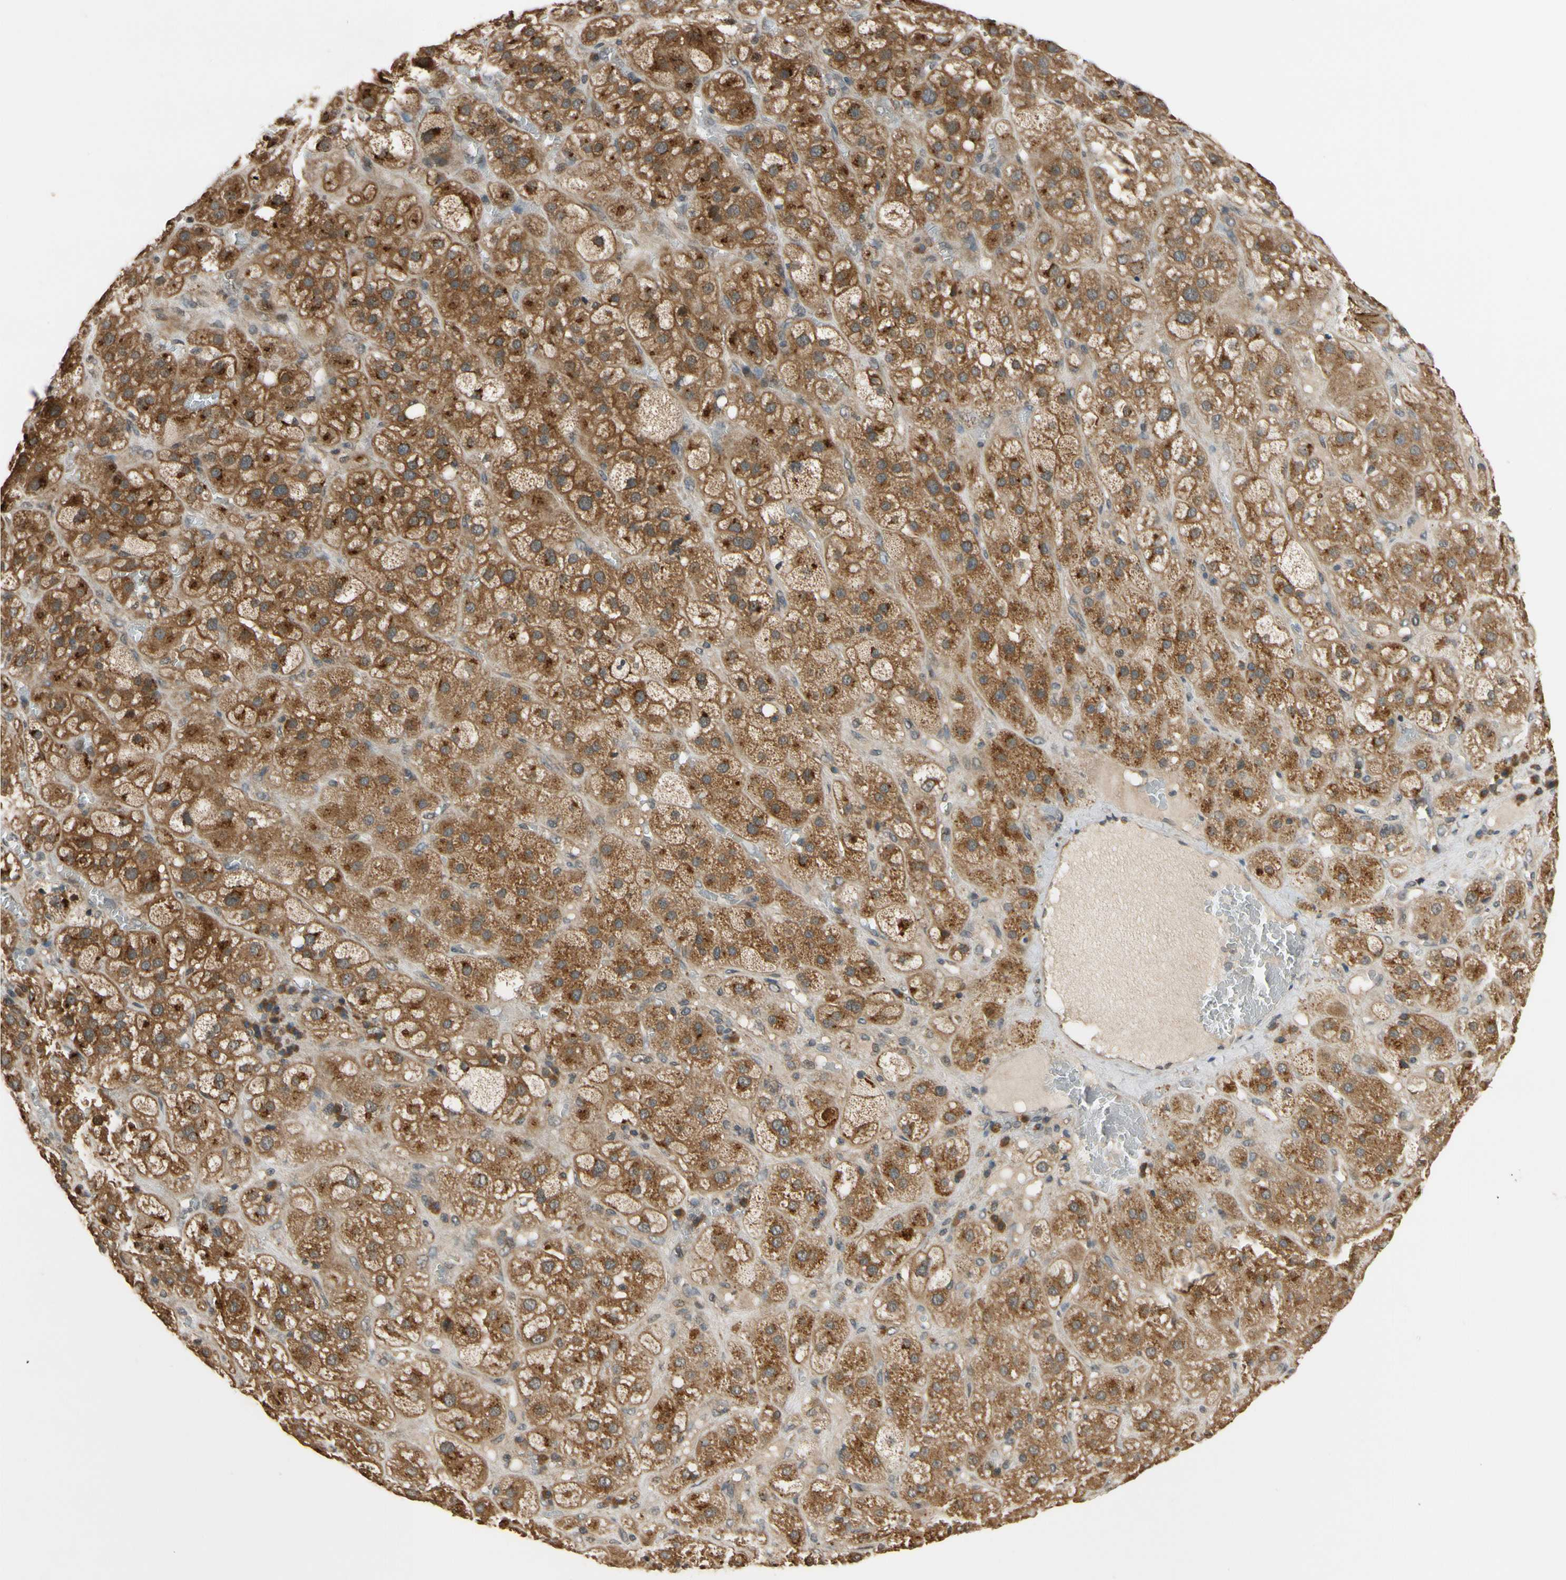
{"staining": {"intensity": "strong", "quantity": ">75%", "location": "cytoplasmic/membranous"}, "tissue": "adrenal gland", "cell_type": "Glandular cells", "image_type": "normal", "snomed": [{"axis": "morphology", "description": "Normal tissue, NOS"}, {"axis": "topography", "description": "Adrenal gland"}], "caption": "Immunohistochemistry image of normal adrenal gland stained for a protein (brown), which demonstrates high levels of strong cytoplasmic/membranous positivity in approximately >75% of glandular cells.", "gene": "TMEM230", "patient": {"sex": "female", "age": 47}}